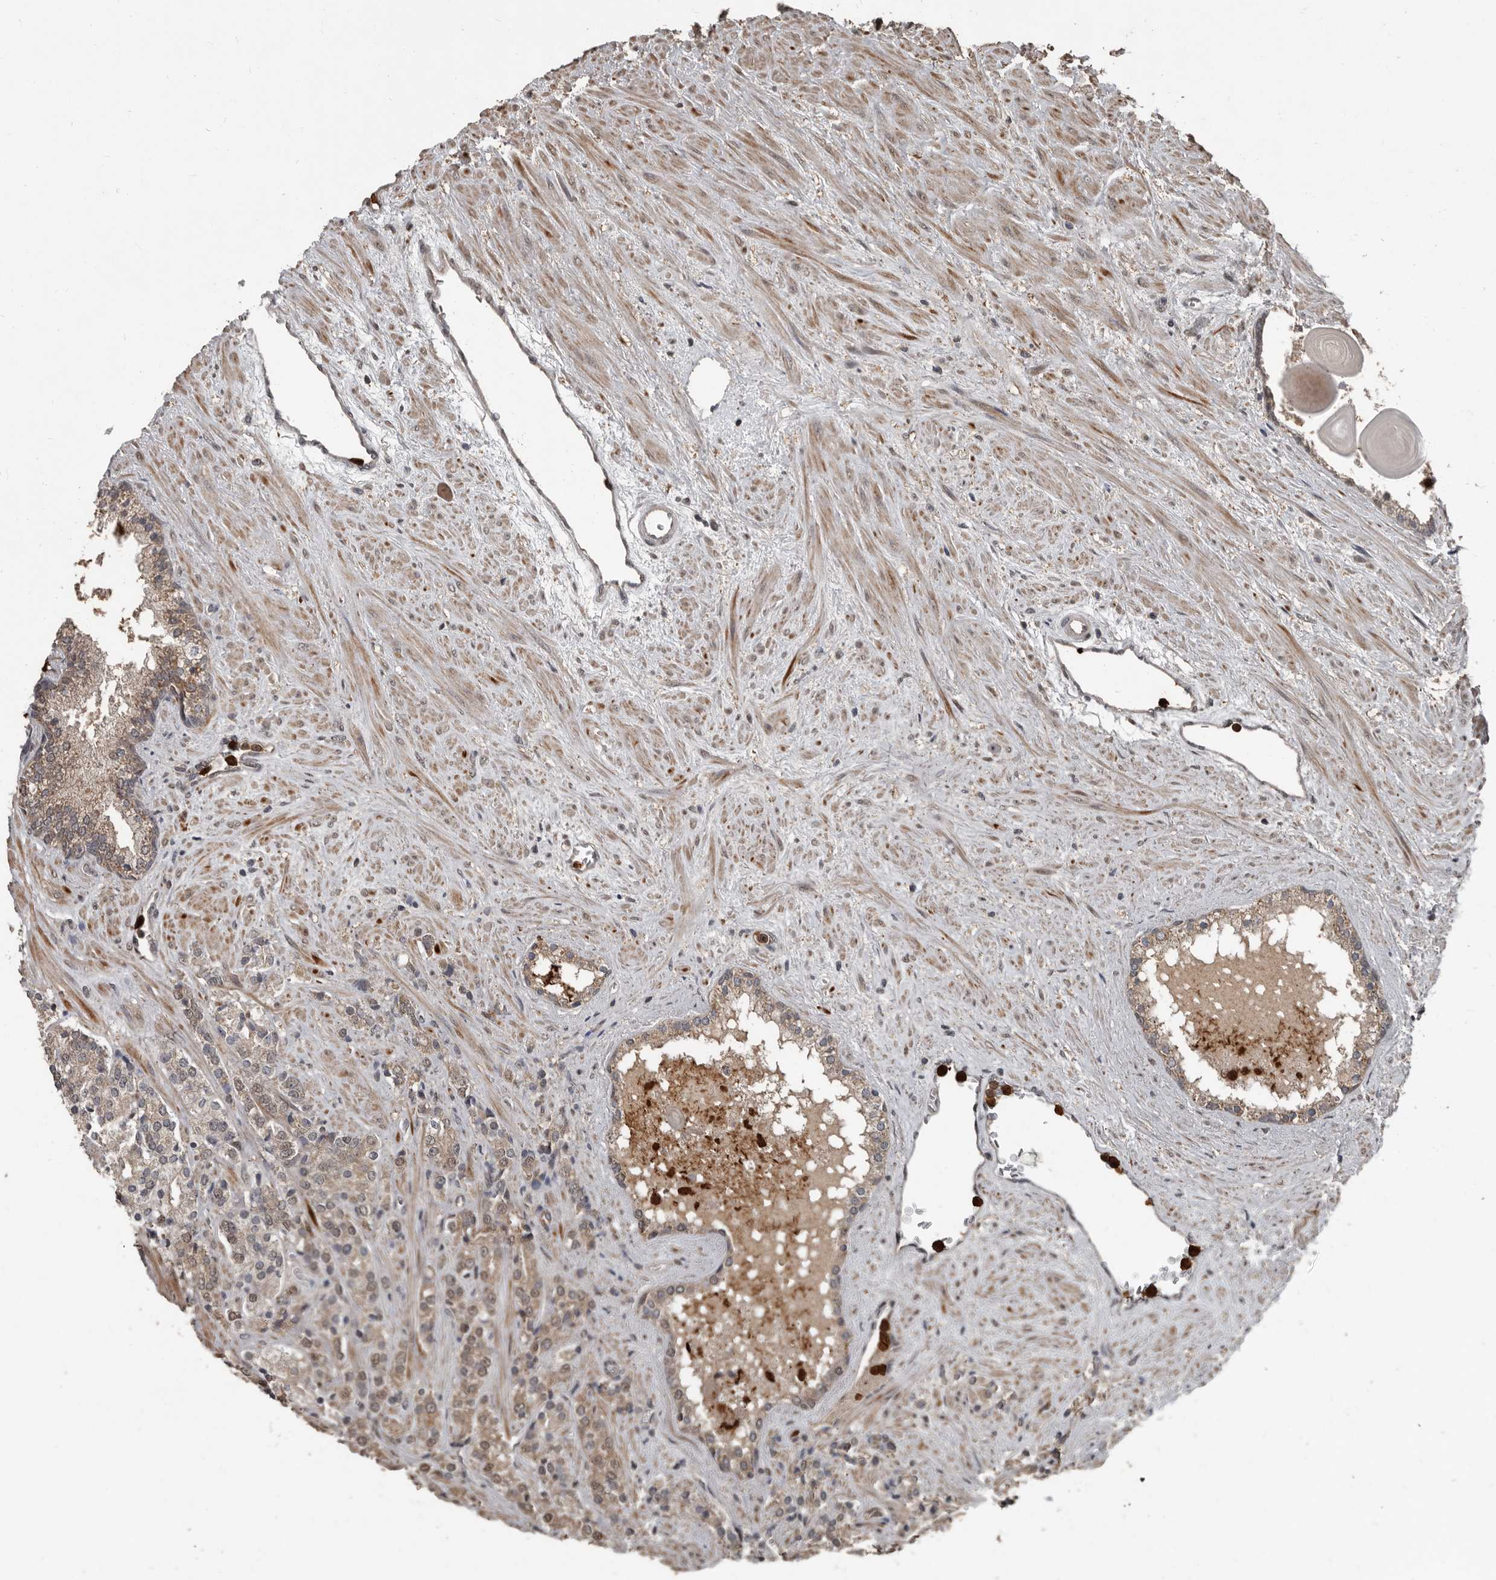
{"staining": {"intensity": "weak", "quantity": ">75%", "location": "cytoplasmic/membranous"}, "tissue": "prostate cancer", "cell_type": "Tumor cells", "image_type": "cancer", "snomed": [{"axis": "morphology", "description": "Adenocarcinoma, High grade"}, {"axis": "topography", "description": "Prostate"}], "caption": "High-power microscopy captured an immunohistochemistry micrograph of prostate cancer (adenocarcinoma (high-grade)), revealing weak cytoplasmic/membranous positivity in about >75% of tumor cells.", "gene": "FSBP", "patient": {"sex": "male", "age": 71}}